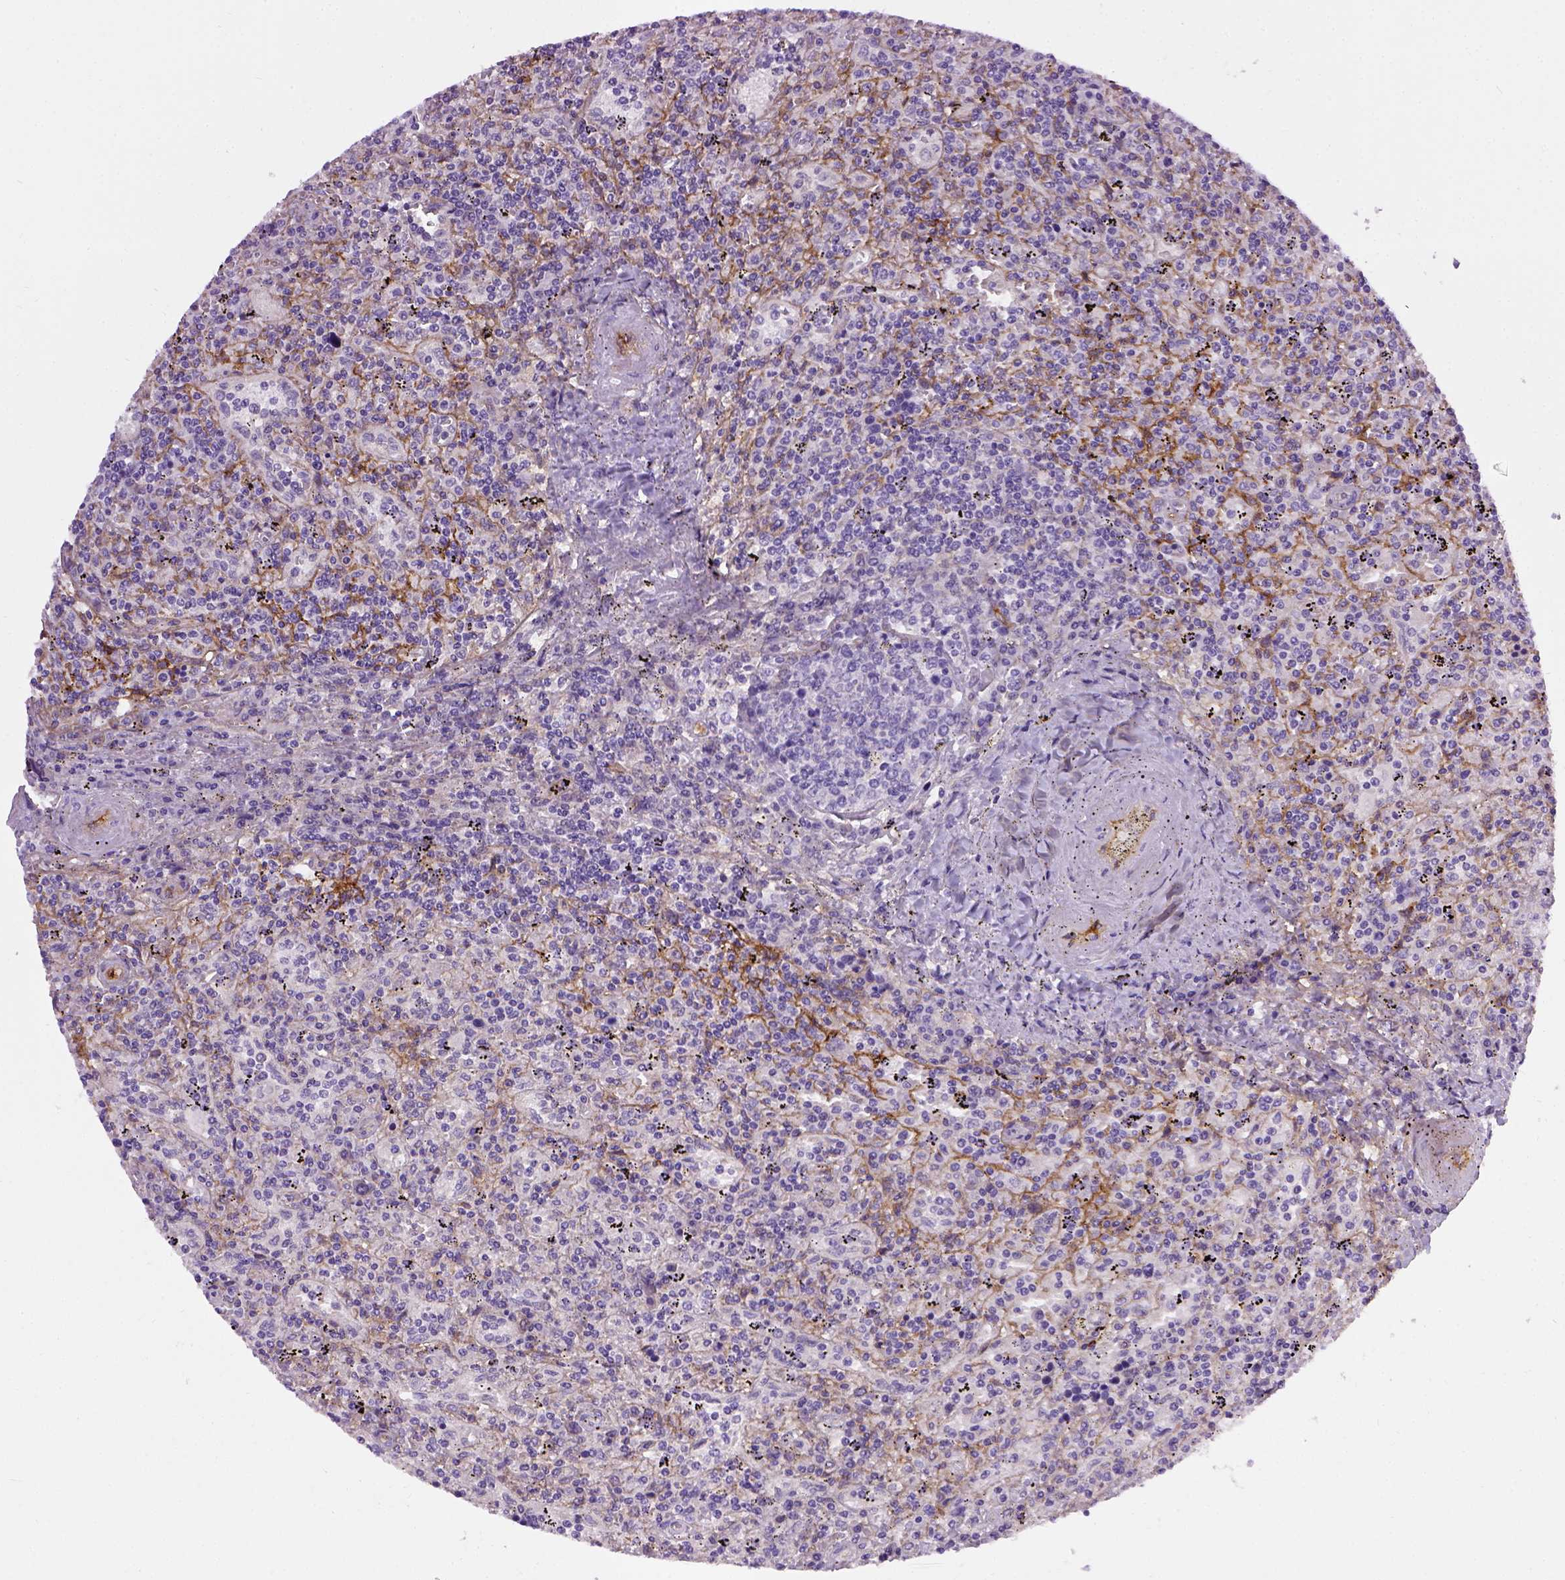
{"staining": {"intensity": "negative", "quantity": "none", "location": "none"}, "tissue": "lymphoma", "cell_type": "Tumor cells", "image_type": "cancer", "snomed": [{"axis": "morphology", "description": "Malignant lymphoma, non-Hodgkin's type, Low grade"}, {"axis": "topography", "description": "Spleen"}], "caption": "Human lymphoma stained for a protein using immunohistochemistry exhibits no expression in tumor cells.", "gene": "ENG", "patient": {"sex": "male", "age": 62}}